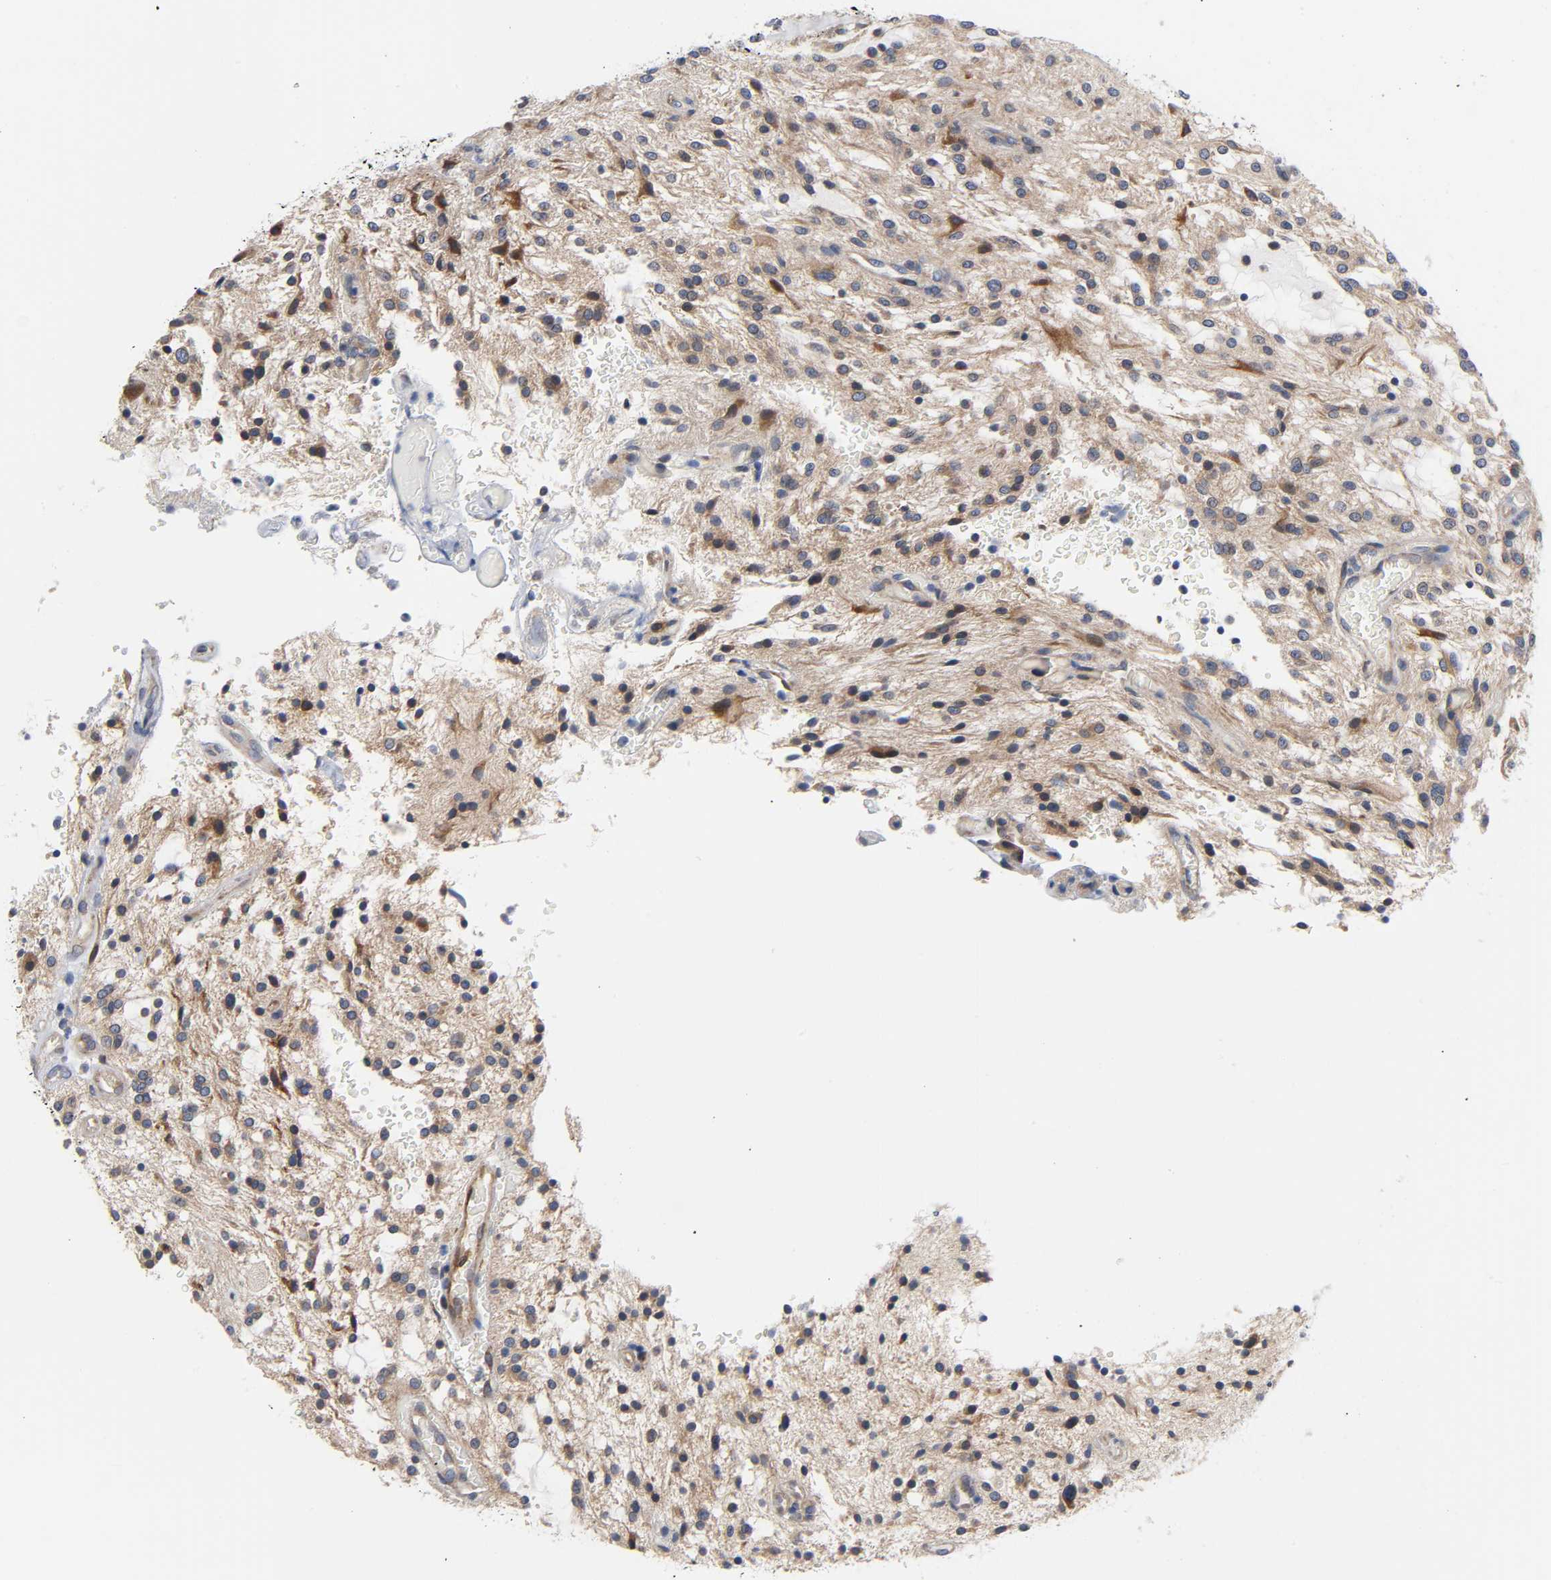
{"staining": {"intensity": "moderate", "quantity": "25%-75%", "location": "cytoplasmic/membranous"}, "tissue": "glioma", "cell_type": "Tumor cells", "image_type": "cancer", "snomed": [{"axis": "morphology", "description": "Glioma, malignant, NOS"}, {"axis": "topography", "description": "Cerebellum"}], "caption": "High-power microscopy captured an IHC photomicrograph of glioma, revealing moderate cytoplasmic/membranous expression in about 25%-75% of tumor cells.", "gene": "ASB6", "patient": {"sex": "female", "age": 10}}